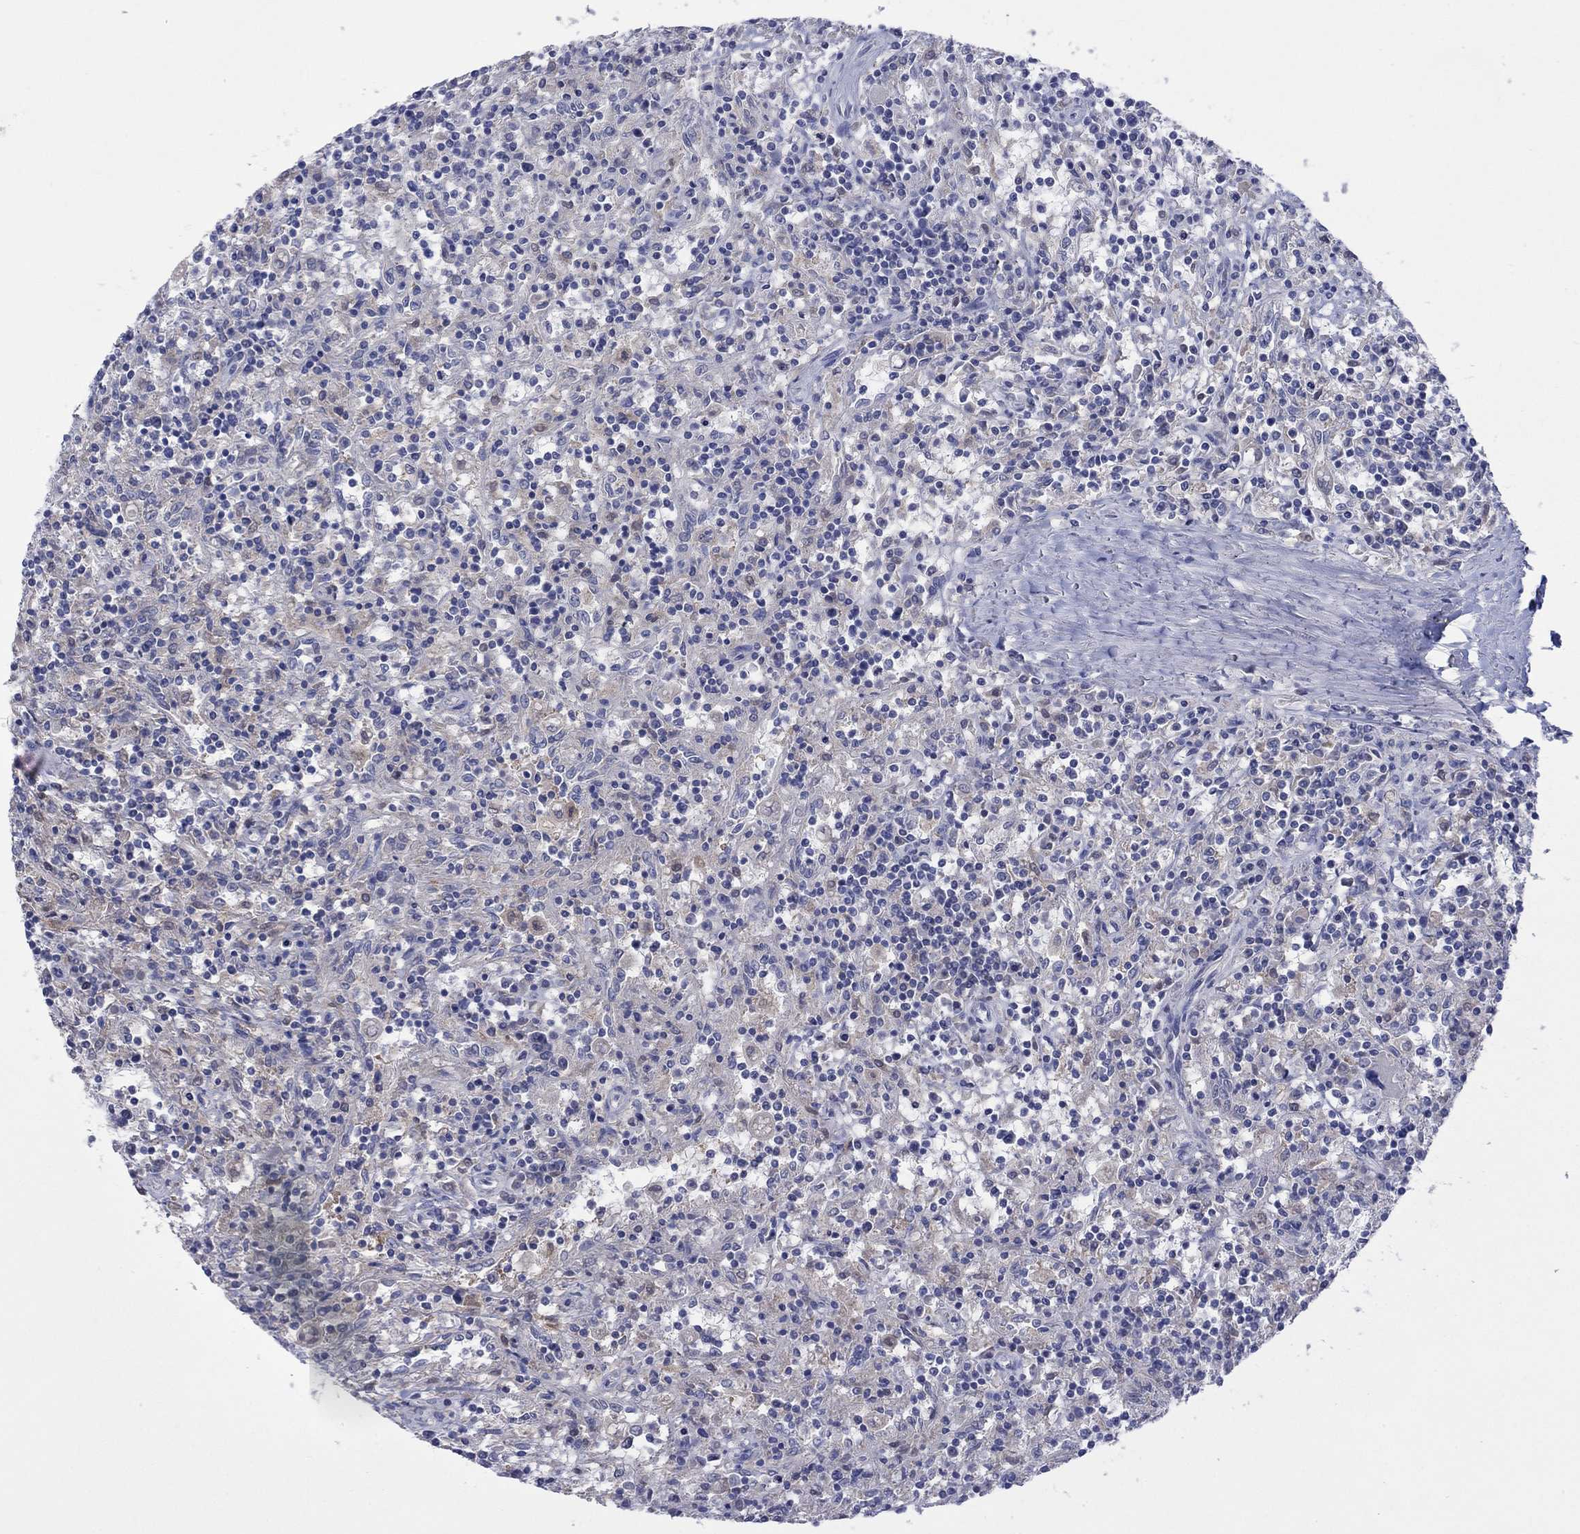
{"staining": {"intensity": "negative", "quantity": "none", "location": "none"}, "tissue": "lymphoma", "cell_type": "Tumor cells", "image_type": "cancer", "snomed": [{"axis": "morphology", "description": "Malignant lymphoma, non-Hodgkin's type, Low grade"}, {"axis": "topography", "description": "Spleen"}], "caption": "High magnification brightfield microscopy of malignant lymphoma, non-Hodgkin's type (low-grade) stained with DAB (3,3'-diaminobenzidine) (brown) and counterstained with hematoxylin (blue): tumor cells show no significant positivity.", "gene": "CYP2B6", "patient": {"sex": "male", "age": 62}}